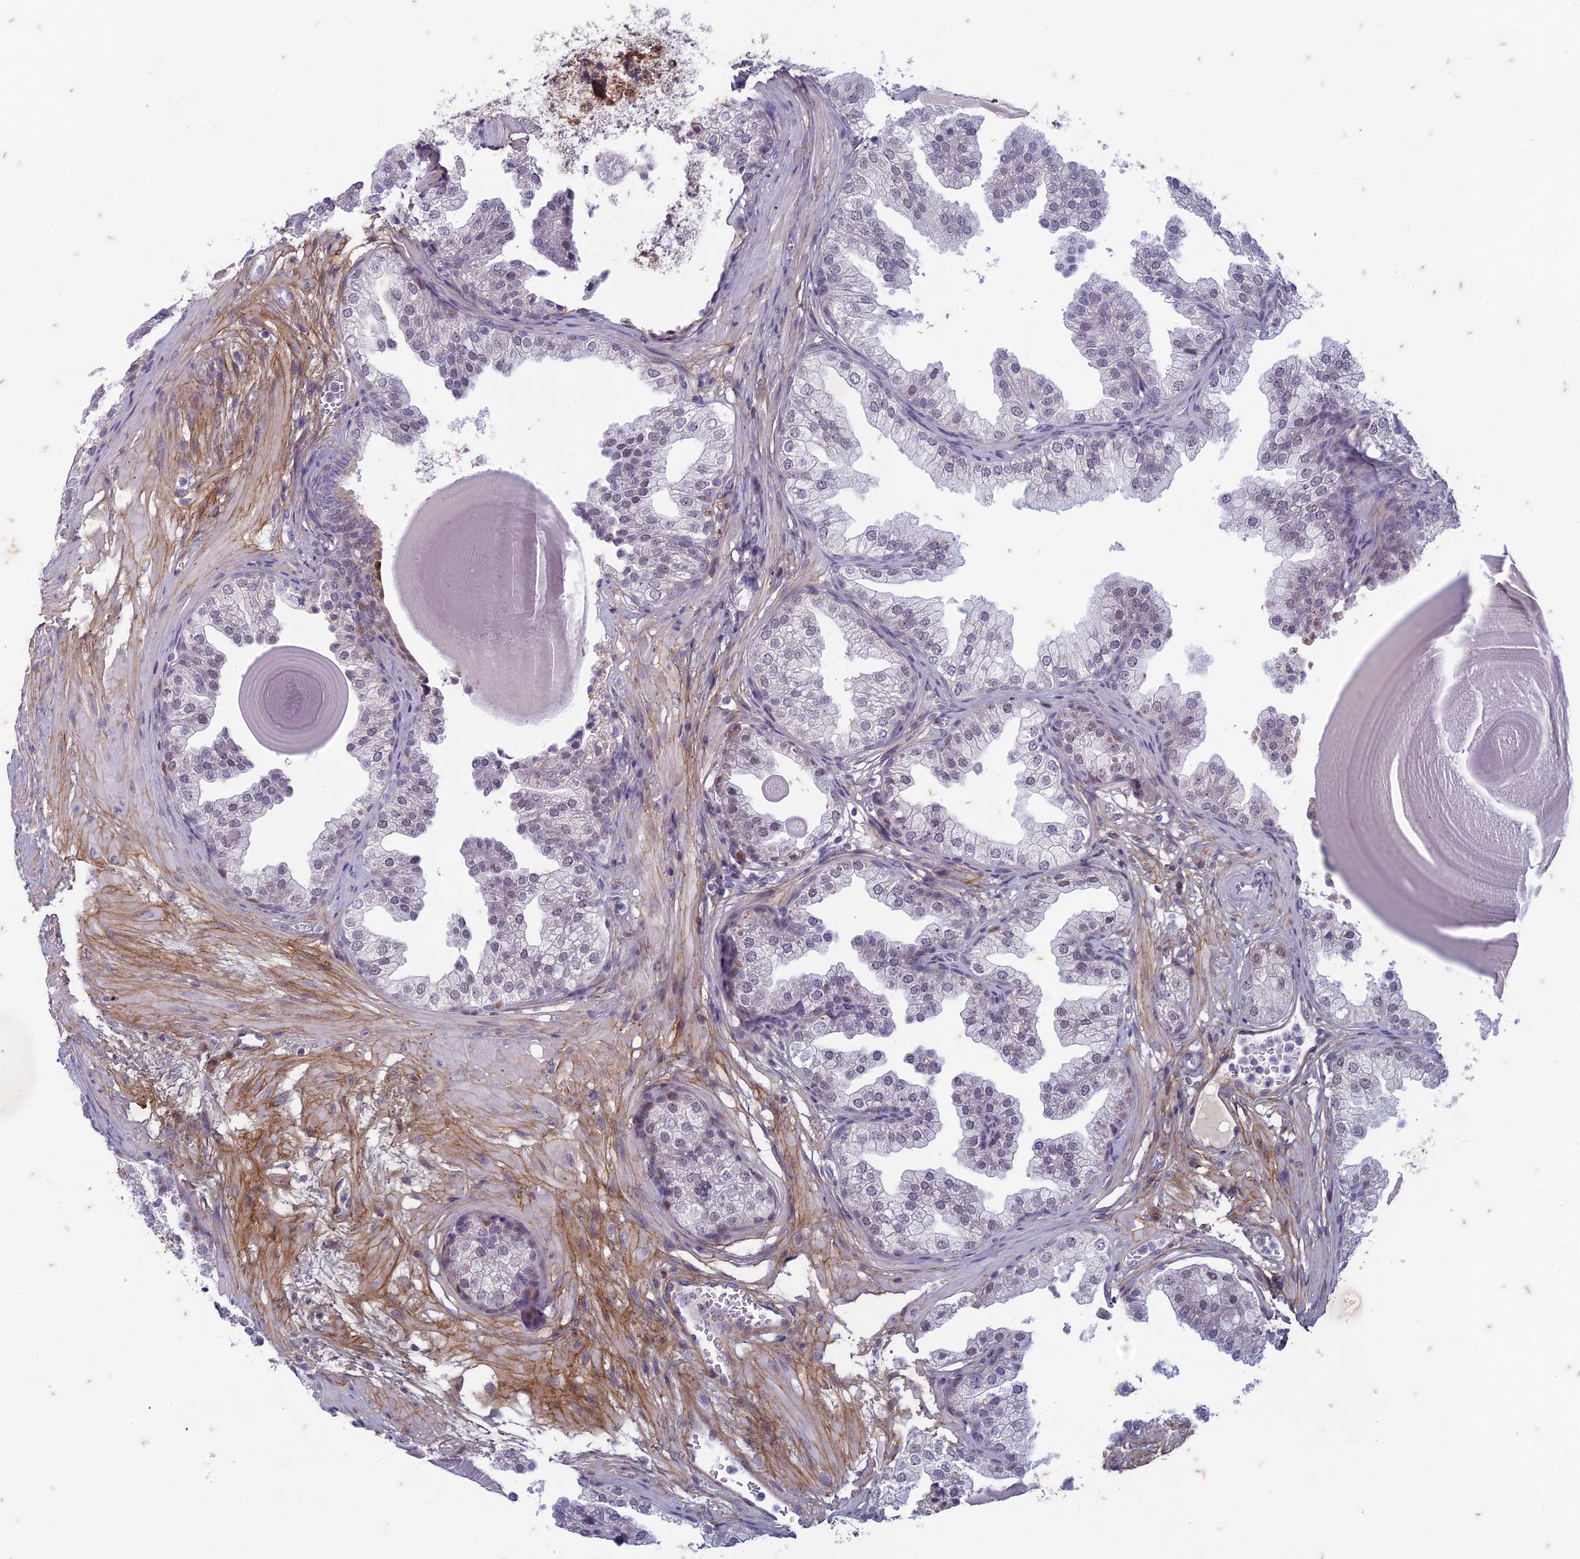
{"staining": {"intensity": "weak", "quantity": "<25%", "location": "nuclear"}, "tissue": "prostate", "cell_type": "Glandular cells", "image_type": "normal", "snomed": [{"axis": "morphology", "description": "Normal tissue, NOS"}, {"axis": "topography", "description": "Prostate"}], "caption": "DAB (3,3'-diaminobenzidine) immunohistochemical staining of unremarkable human prostate displays no significant positivity in glandular cells. (IHC, brightfield microscopy, high magnification).", "gene": "PABPN1L", "patient": {"sex": "male", "age": 48}}